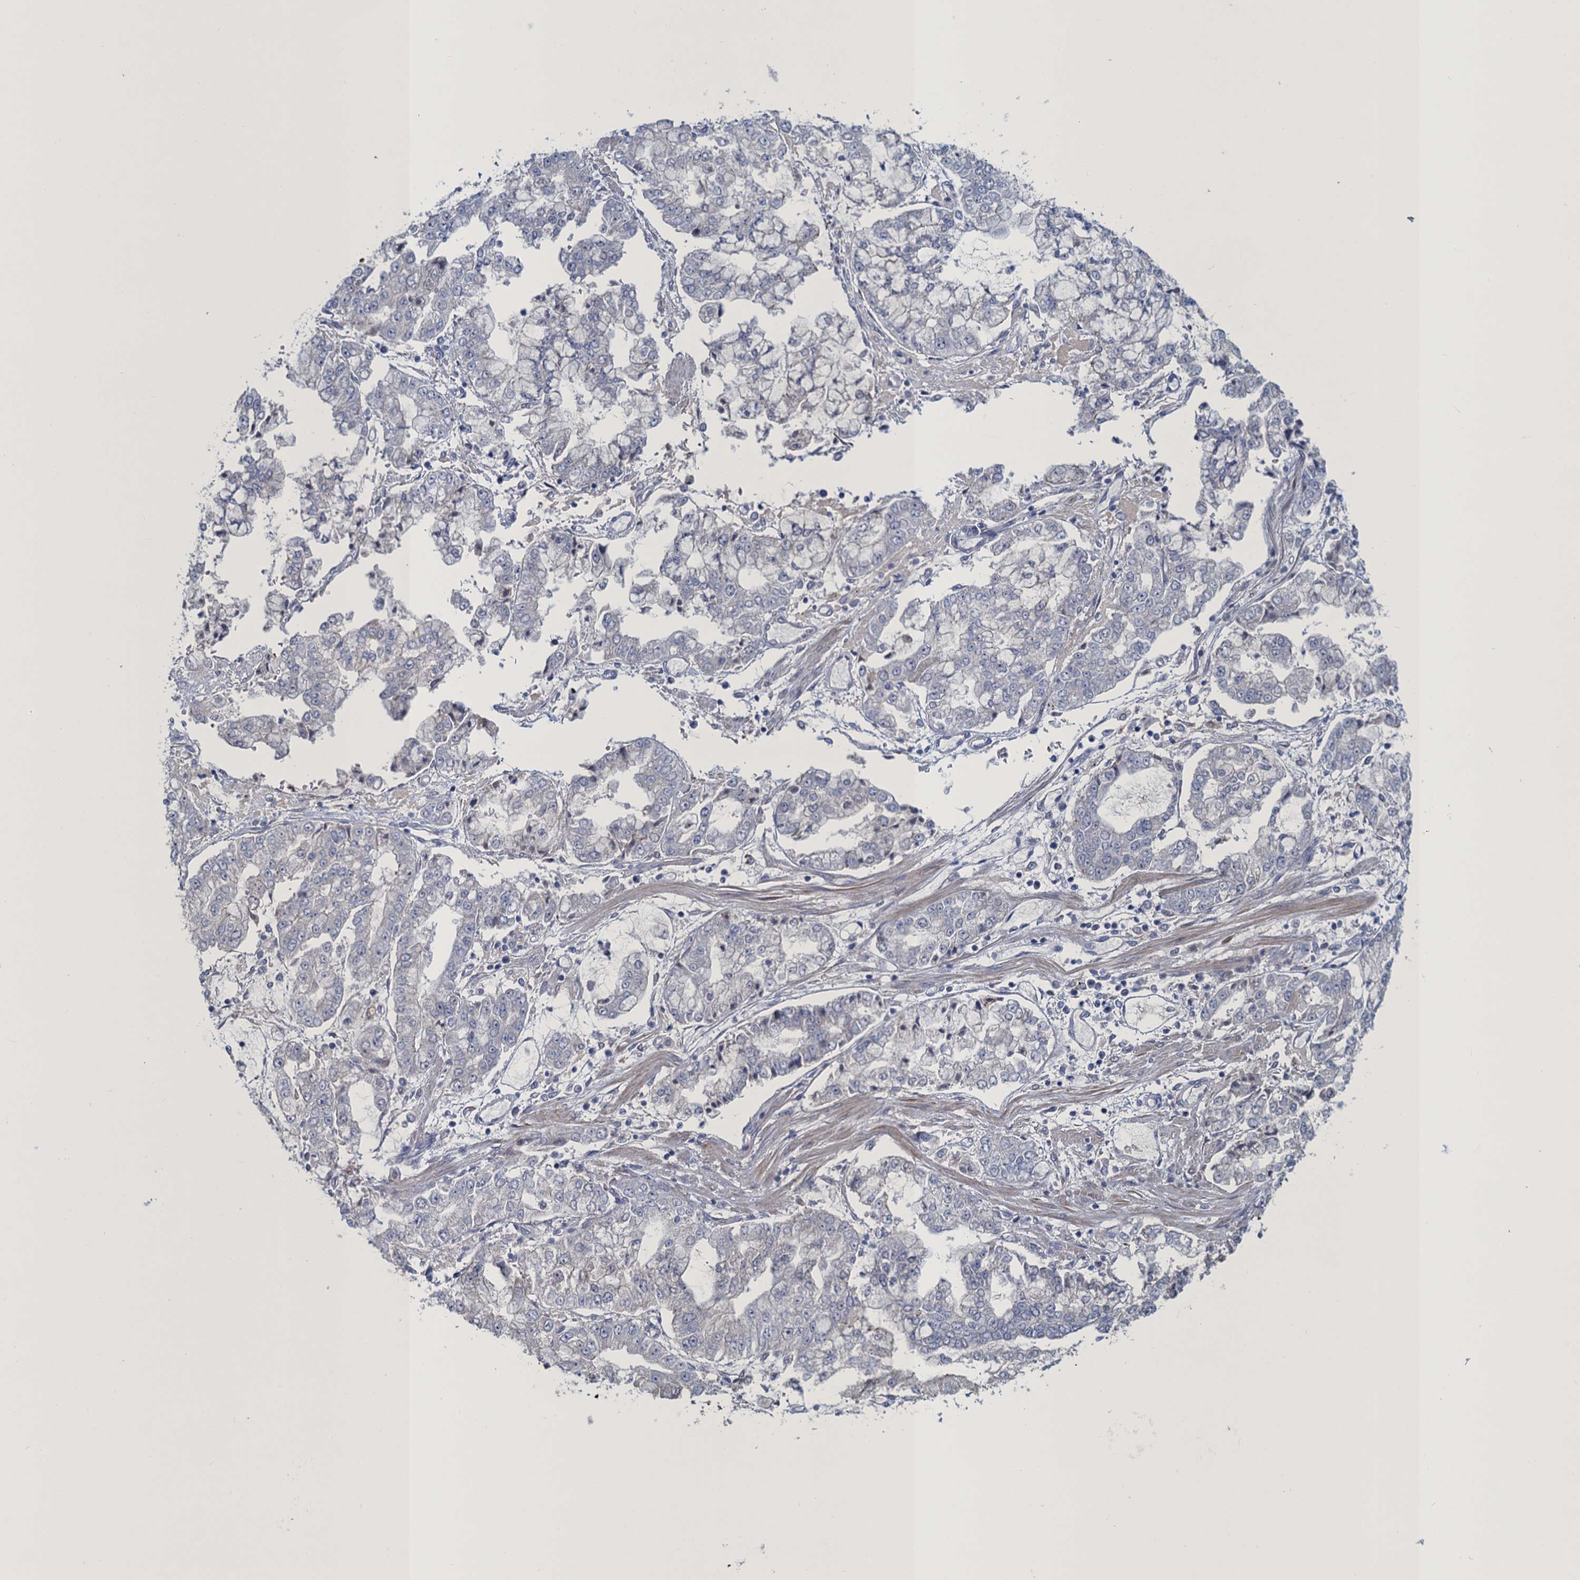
{"staining": {"intensity": "negative", "quantity": "none", "location": "none"}, "tissue": "stomach cancer", "cell_type": "Tumor cells", "image_type": "cancer", "snomed": [{"axis": "morphology", "description": "Adenocarcinoma, NOS"}, {"axis": "topography", "description": "Stomach"}], "caption": "Stomach adenocarcinoma stained for a protein using IHC shows no positivity tumor cells.", "gene": "ATOSA", "patient": {"sex": "male", "age": 76}}